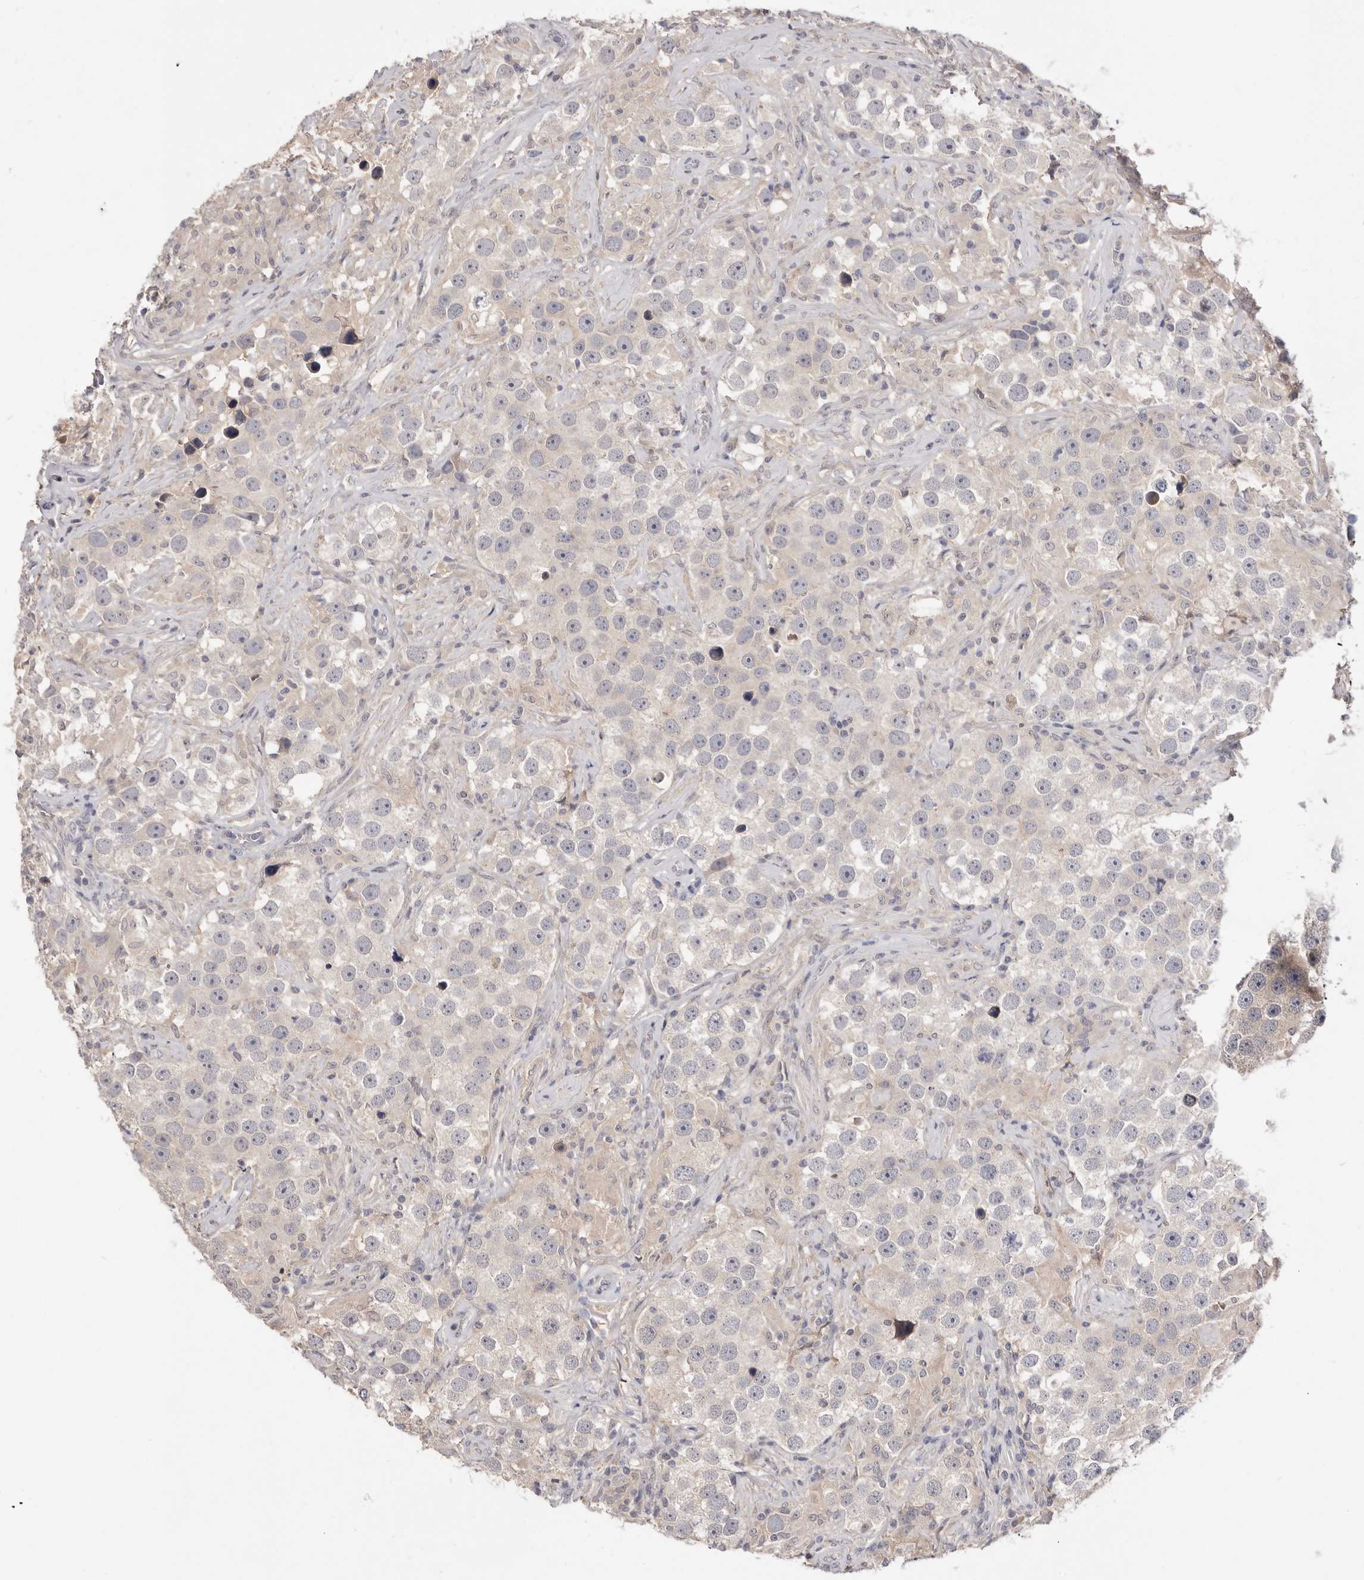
{"staining": {"intensity": "negative", "quantity": "none", "location": "none"}, "tissue": "testis cancer", "cell_type": "Tumor cells", "image_type": "cancer", "snomed": [{"axis": "morphology", "description": "Seminoma, NOS"}, {"axis": "topography", "description": "Testis"}], "caption": "Tumor cells show no significant expression in testis cancer.", "gene": "DOP1A", "patient": {"sex": "male", "age": 49}}